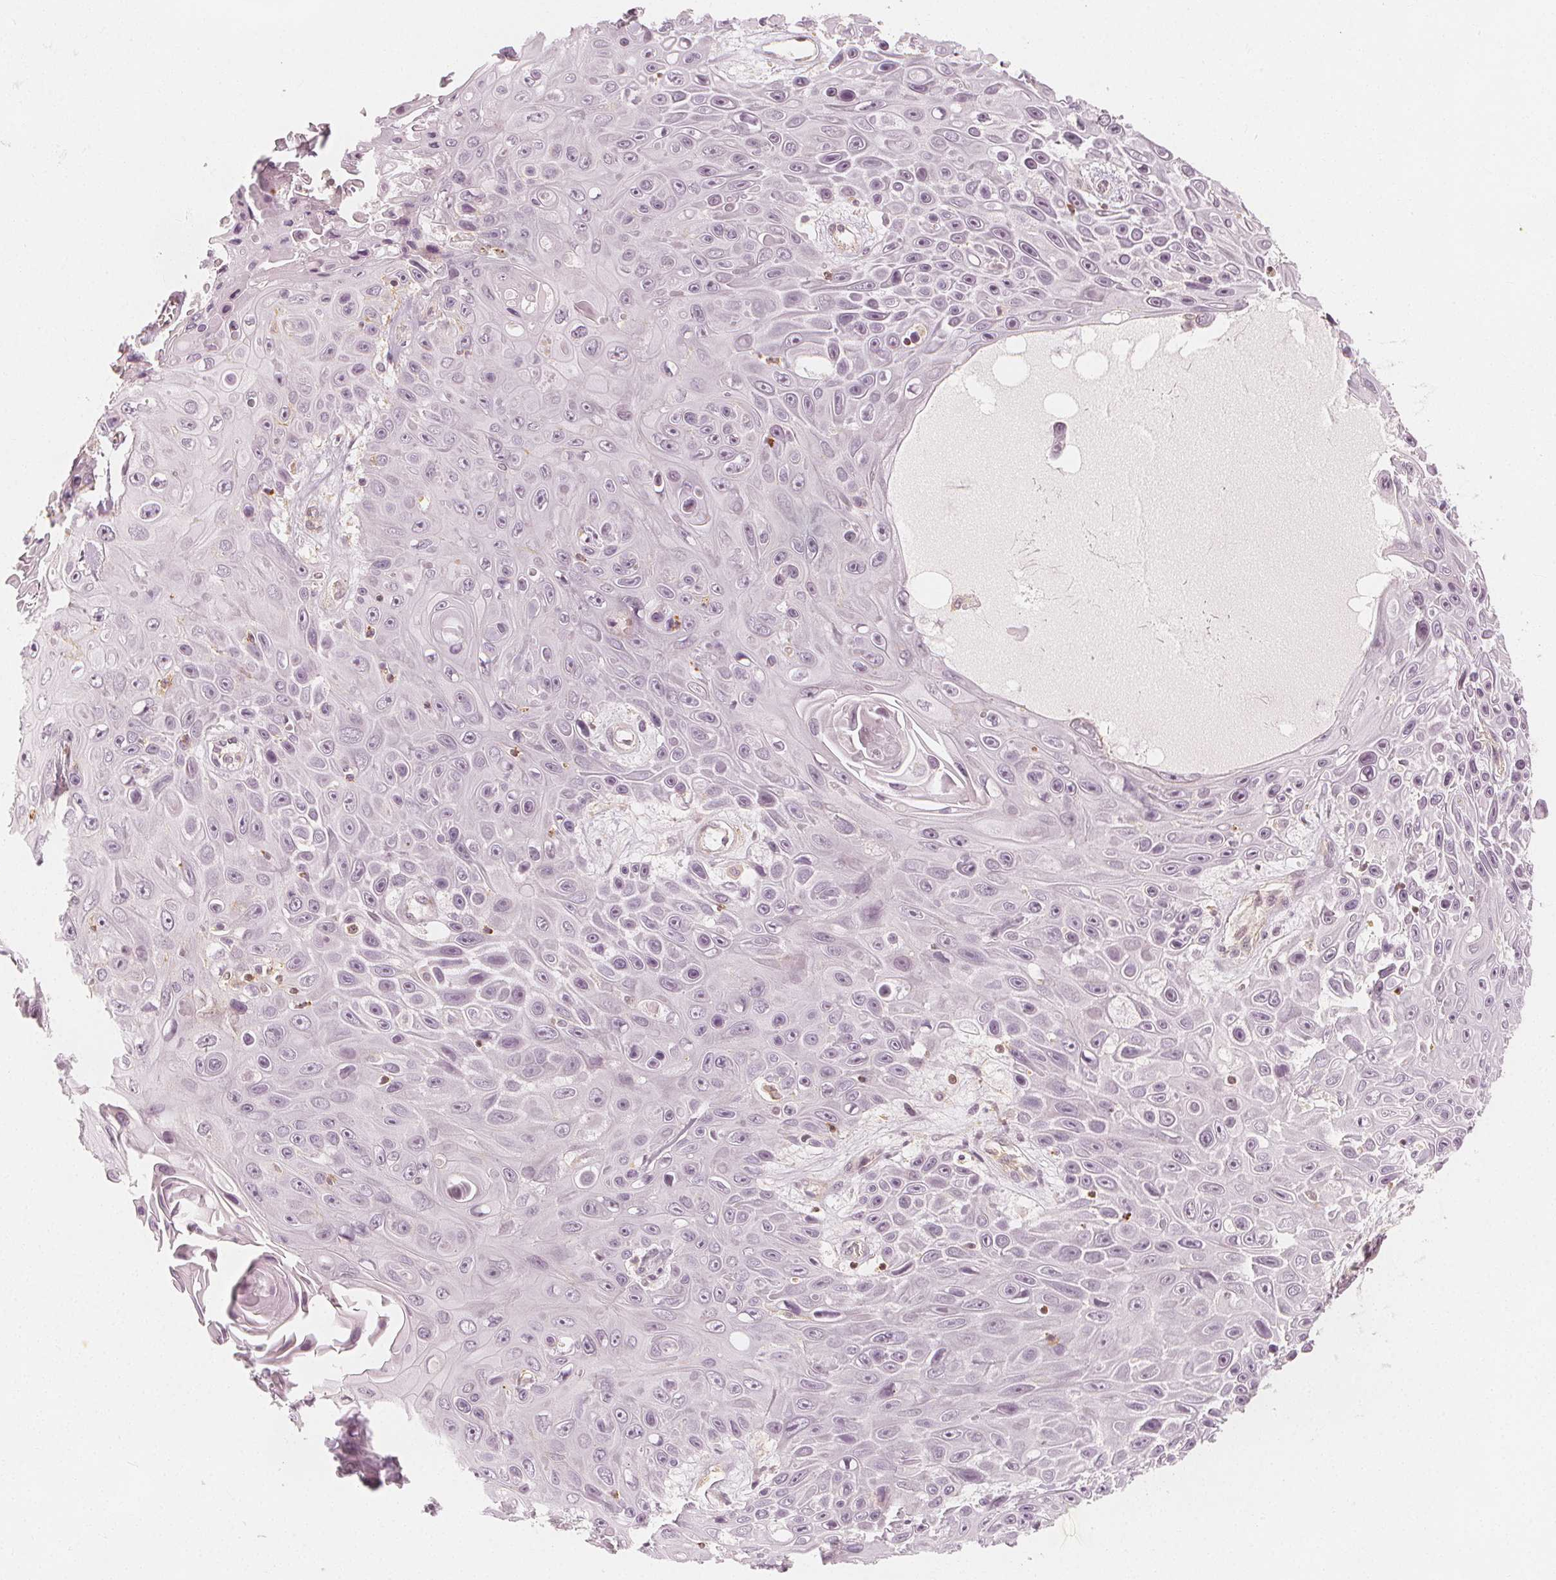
{"staining": {"intensity": "negative", "quantity": "none", "location": "none"}, "tissue": "skin cancer", "cell_type": "Tumor cells", "image_type": "cancer", "snomed": [{"axis": "morphology", "description": "Squamous cell carcinoma, NOS"}, {"axis": "topography", "description": "Skin"}], "caption": "Immunohistochemical staining of human skin squamous cell carcinoma demonstrates no significant expression in tumor cells.", "gene": "ARHGAP26", "patient": {"sex": "male", "age": 82}}